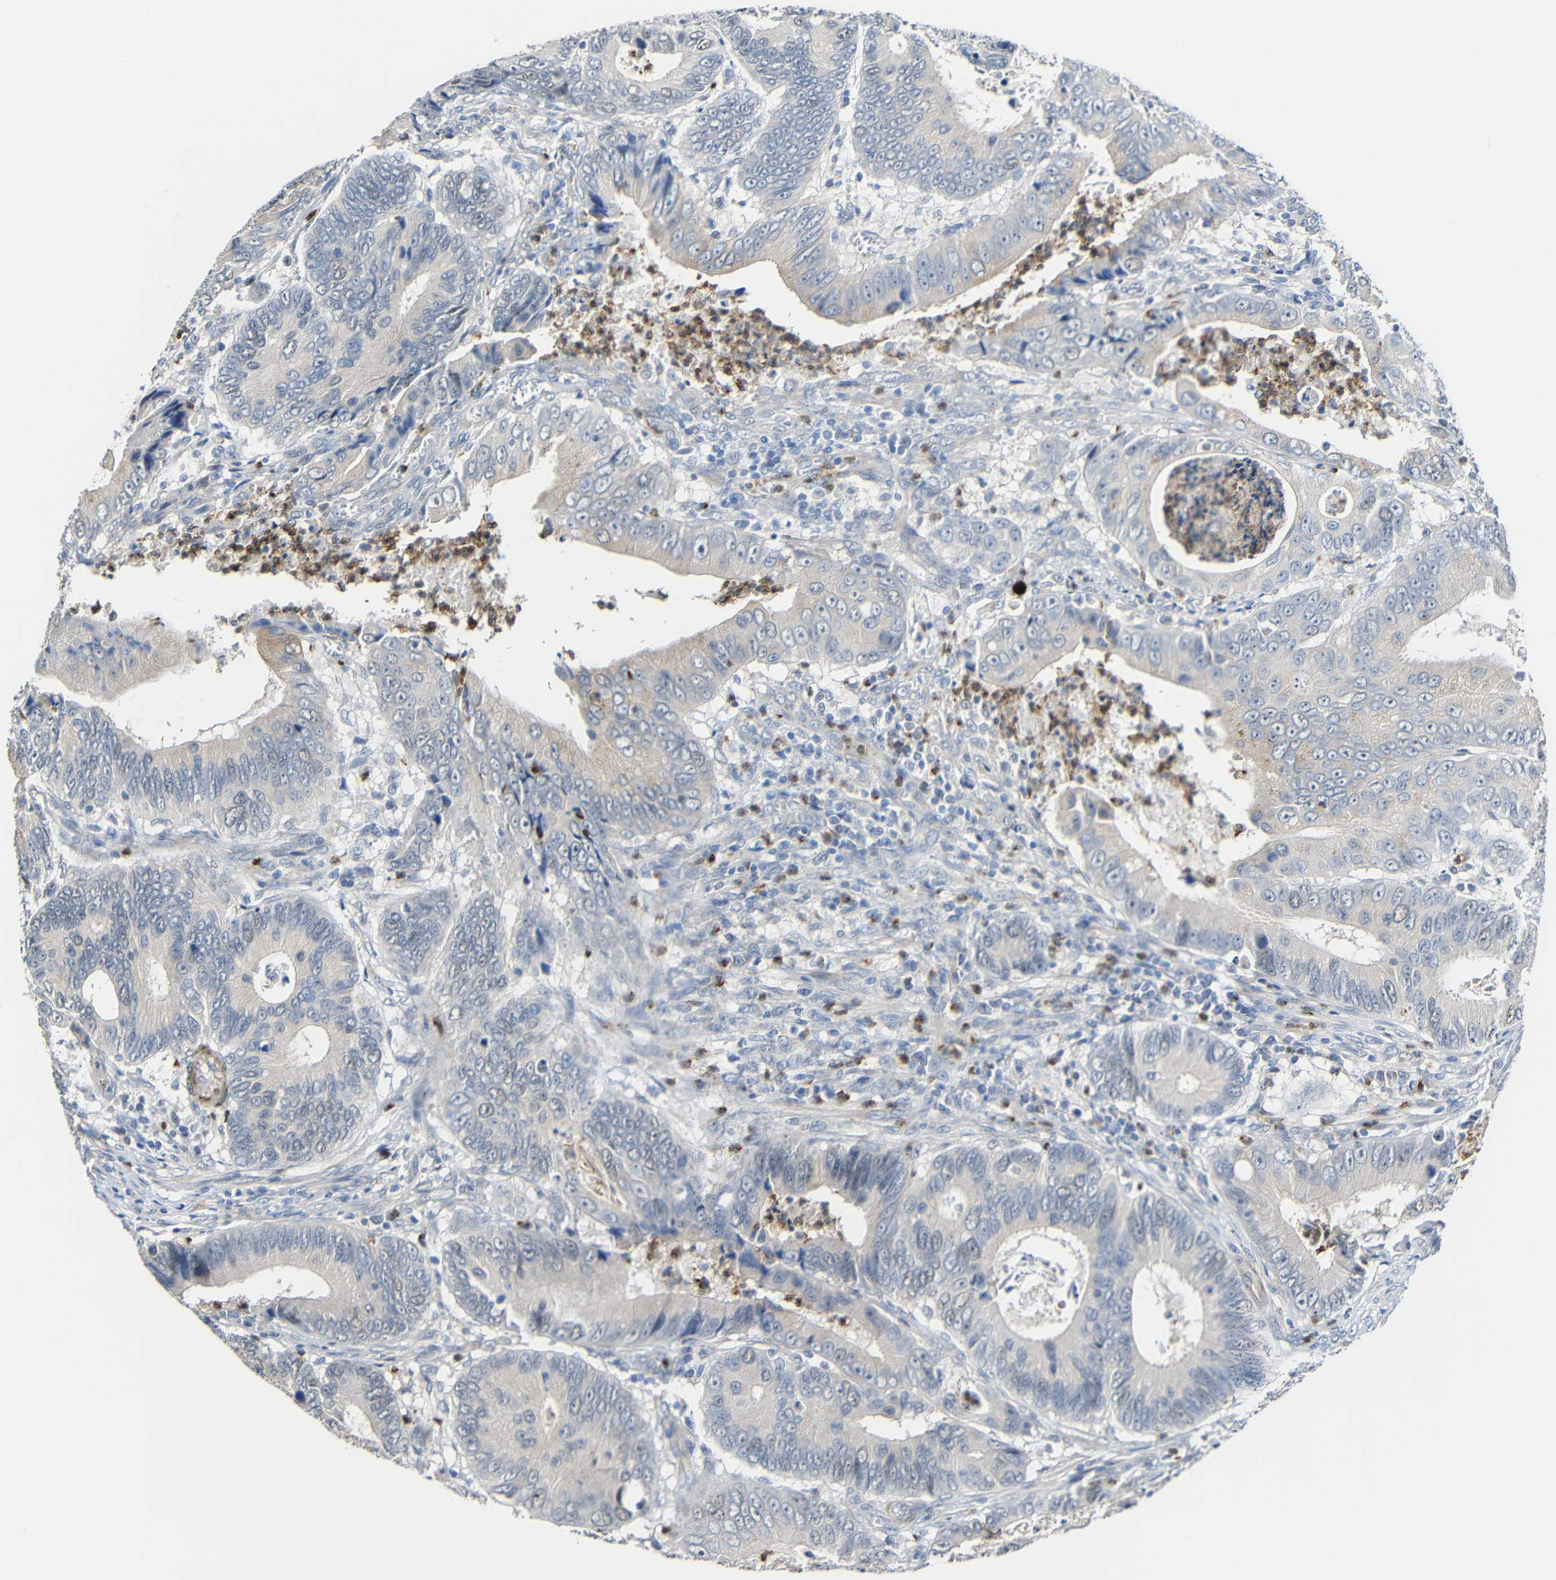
{"staining": {"intensity": "negative", "quantity": "none", "location": "none"}, "tissue": "colorectal cancer", "cell_type": "Tumor cells", "image_type": "cancer", "snomed": [{"axis": "morphology", "description": "Inflammation, NOS"}, {"axis": "morphology", "description": "Adenocarcinoma, NOS"}, {"axis": "topography", "description": "Colon"}], "caption": "An image of human colorectal adenocarcinoma is negative for staining in tumor cells.", "gene": "STBD1", "patient": {"sex": "male", "age": 72}}